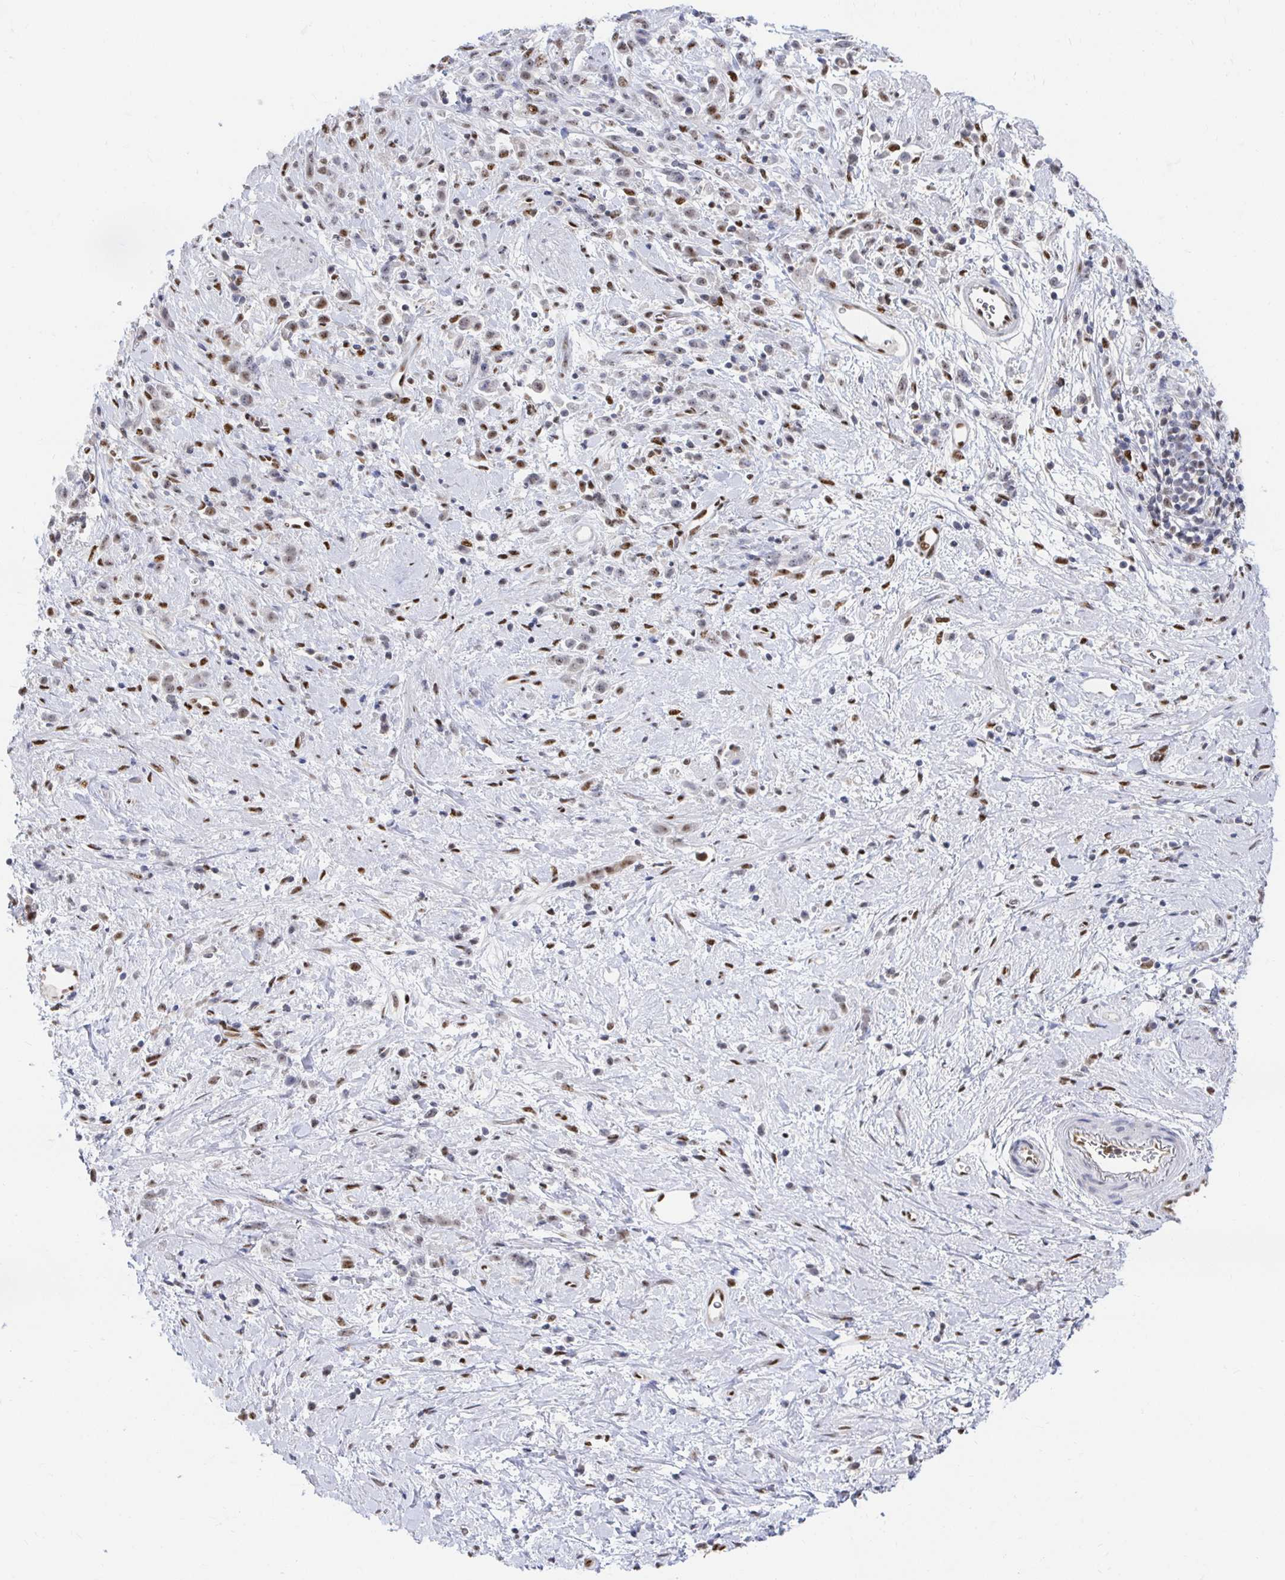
{"staining": {"intensity": "moderate", "quantity": "<25%", "location": "nuclear"}, "tissue": "stomach cancer", "cell_type": "Tumor cells", "image_type": "cancer", "snomed": [{"axis": "morphology", "description": "Adenocarcinoma, NOS"}, {"axis": "topography", "description": "Stomach"}], "caption": "DAB immunohistochemical staining of stomach adenocarcinoma shows moderate nuclear protein expression in about <25% of tumor cells.", "gene": "CLIC3", "patient": {"sex": "female", "age": 60}}